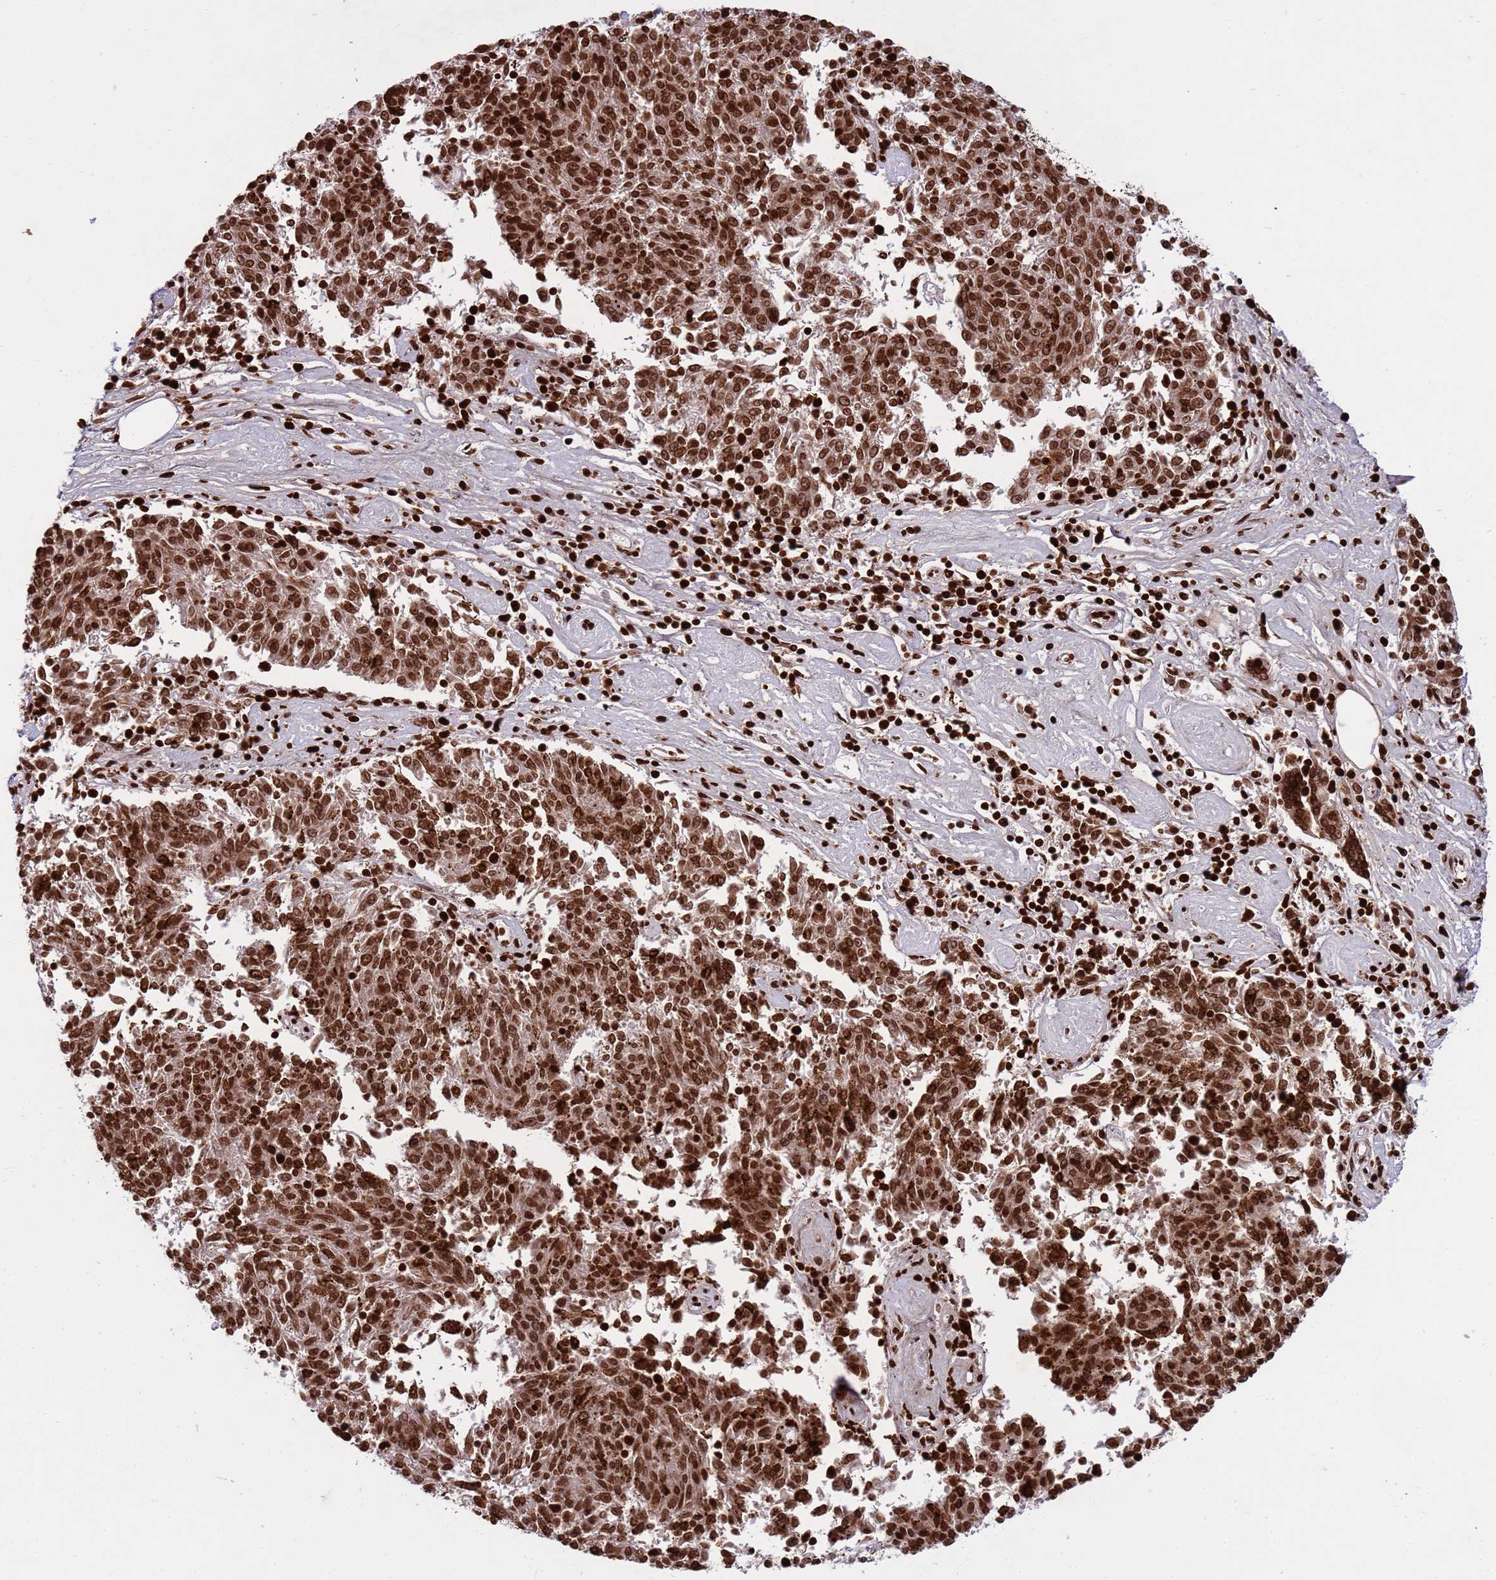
{"staining": {"intensity": "strong", "quantity": ">75%", "location": "nuclear"}, "tissue": "melanoma", "cell_type": "Tumor cells", "image_type": "cancer", "snomed": [{"axis": "morphology", "description": "Malignant melanoma, NOS"}, {"axis": "topography", "description": "Skin"}], "caption": "This histopathology image displays IHC staining of malignant melanoma, with high strong nuclear expression in about >75% of tumor cells.", "gene": "H3-3B", "patient": {"sex": "female", "age": 72}}